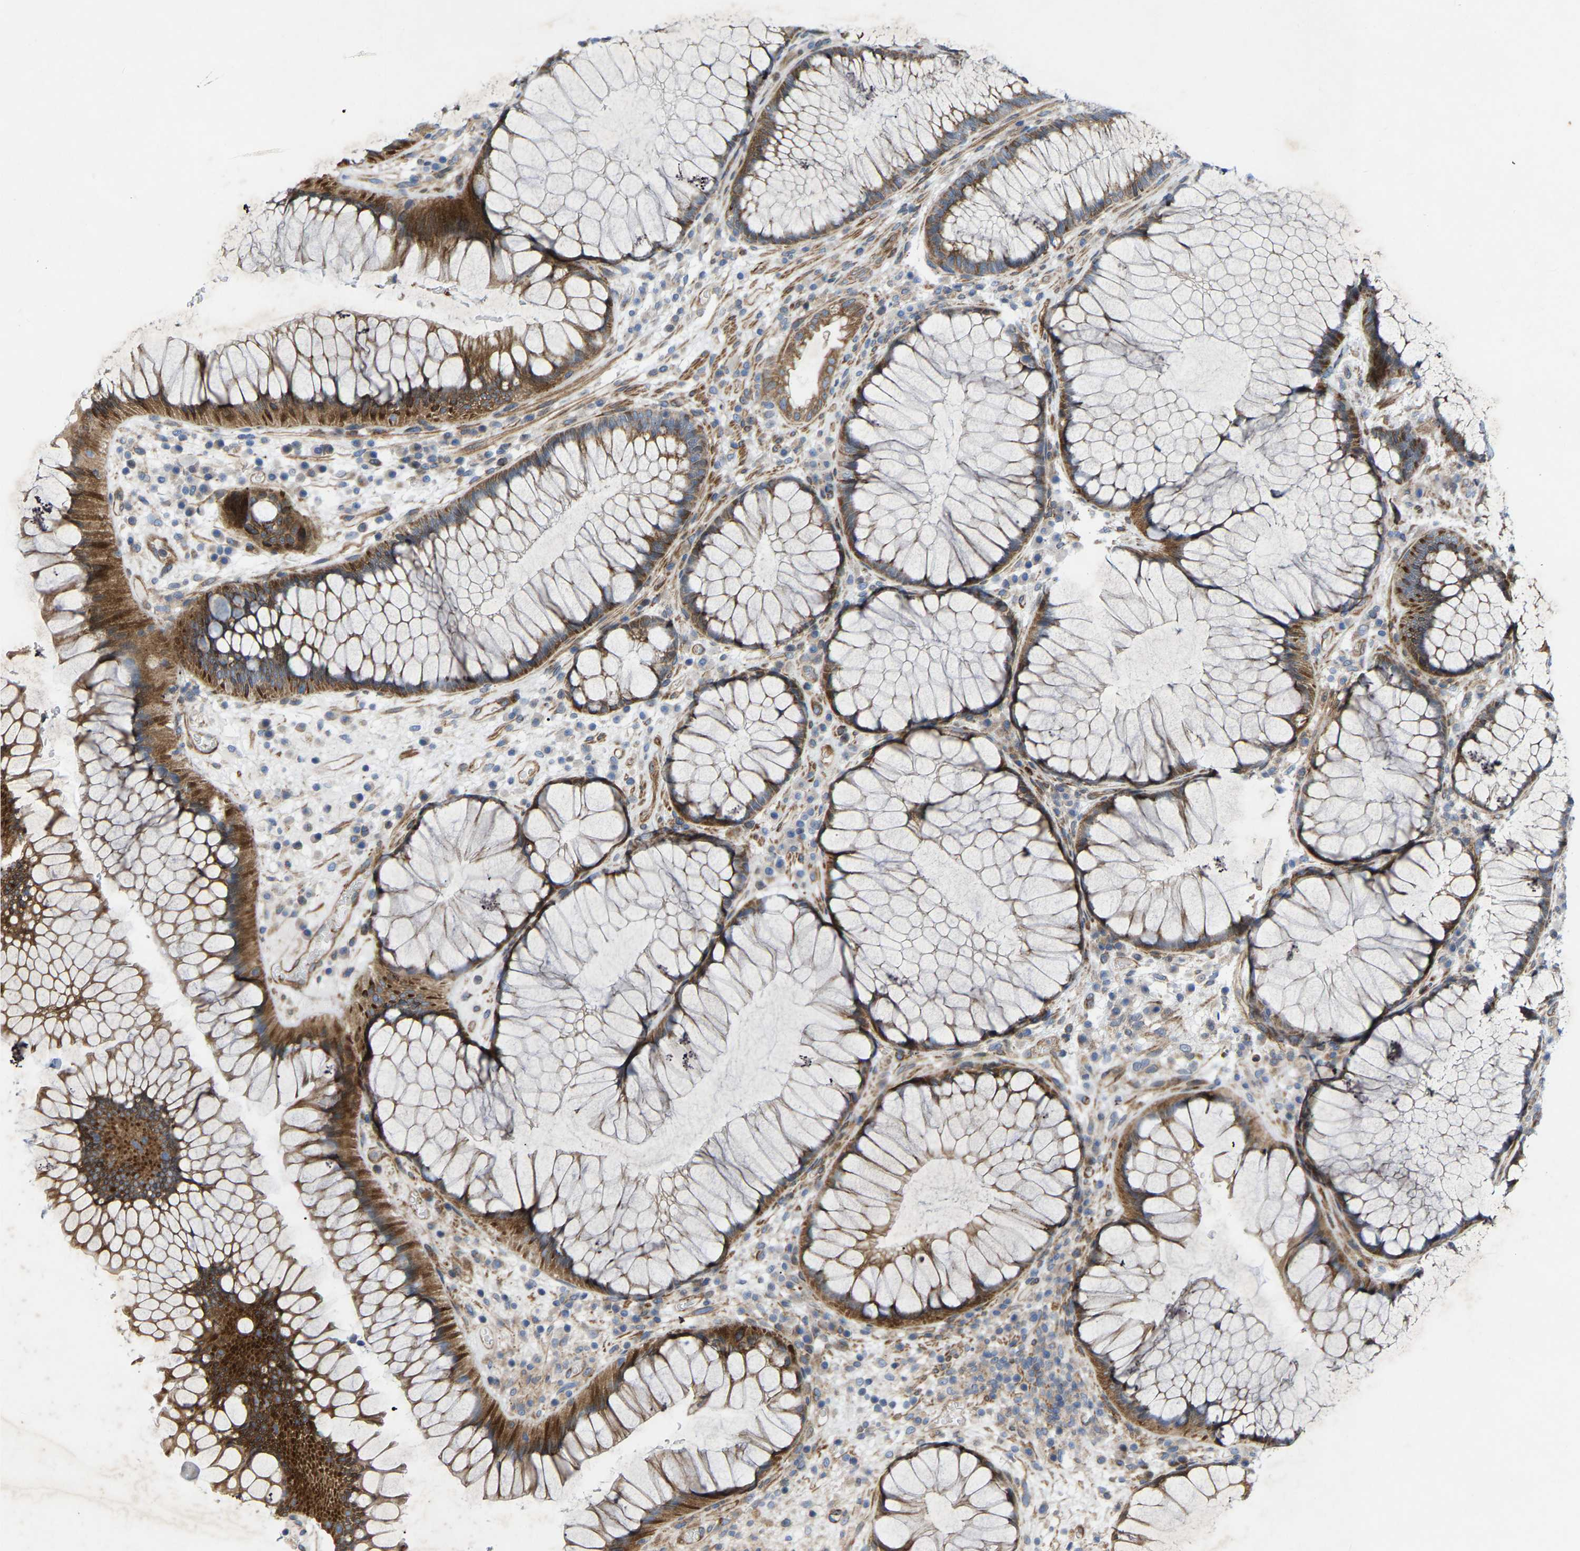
{"staining": {"intensity": "strong", "quantity": ">75%", "location": "cytoplasmic/membranous"}, "tissue": "rectum", "cell_type": "Glandular cells", "image_type": "normal", "snomed": [{"axis": "morphology", "description": "Normal tissue, NOS"}, {"axis": "topography", "description": "Rectum"}], "caption": "A high amount of strong cytoplasmic/membranous positivity is appreciated in about >75% of glandular cells in normal rectum.", "gene": "TOR1B", "patient": {"sex": "male", "age": 51}}